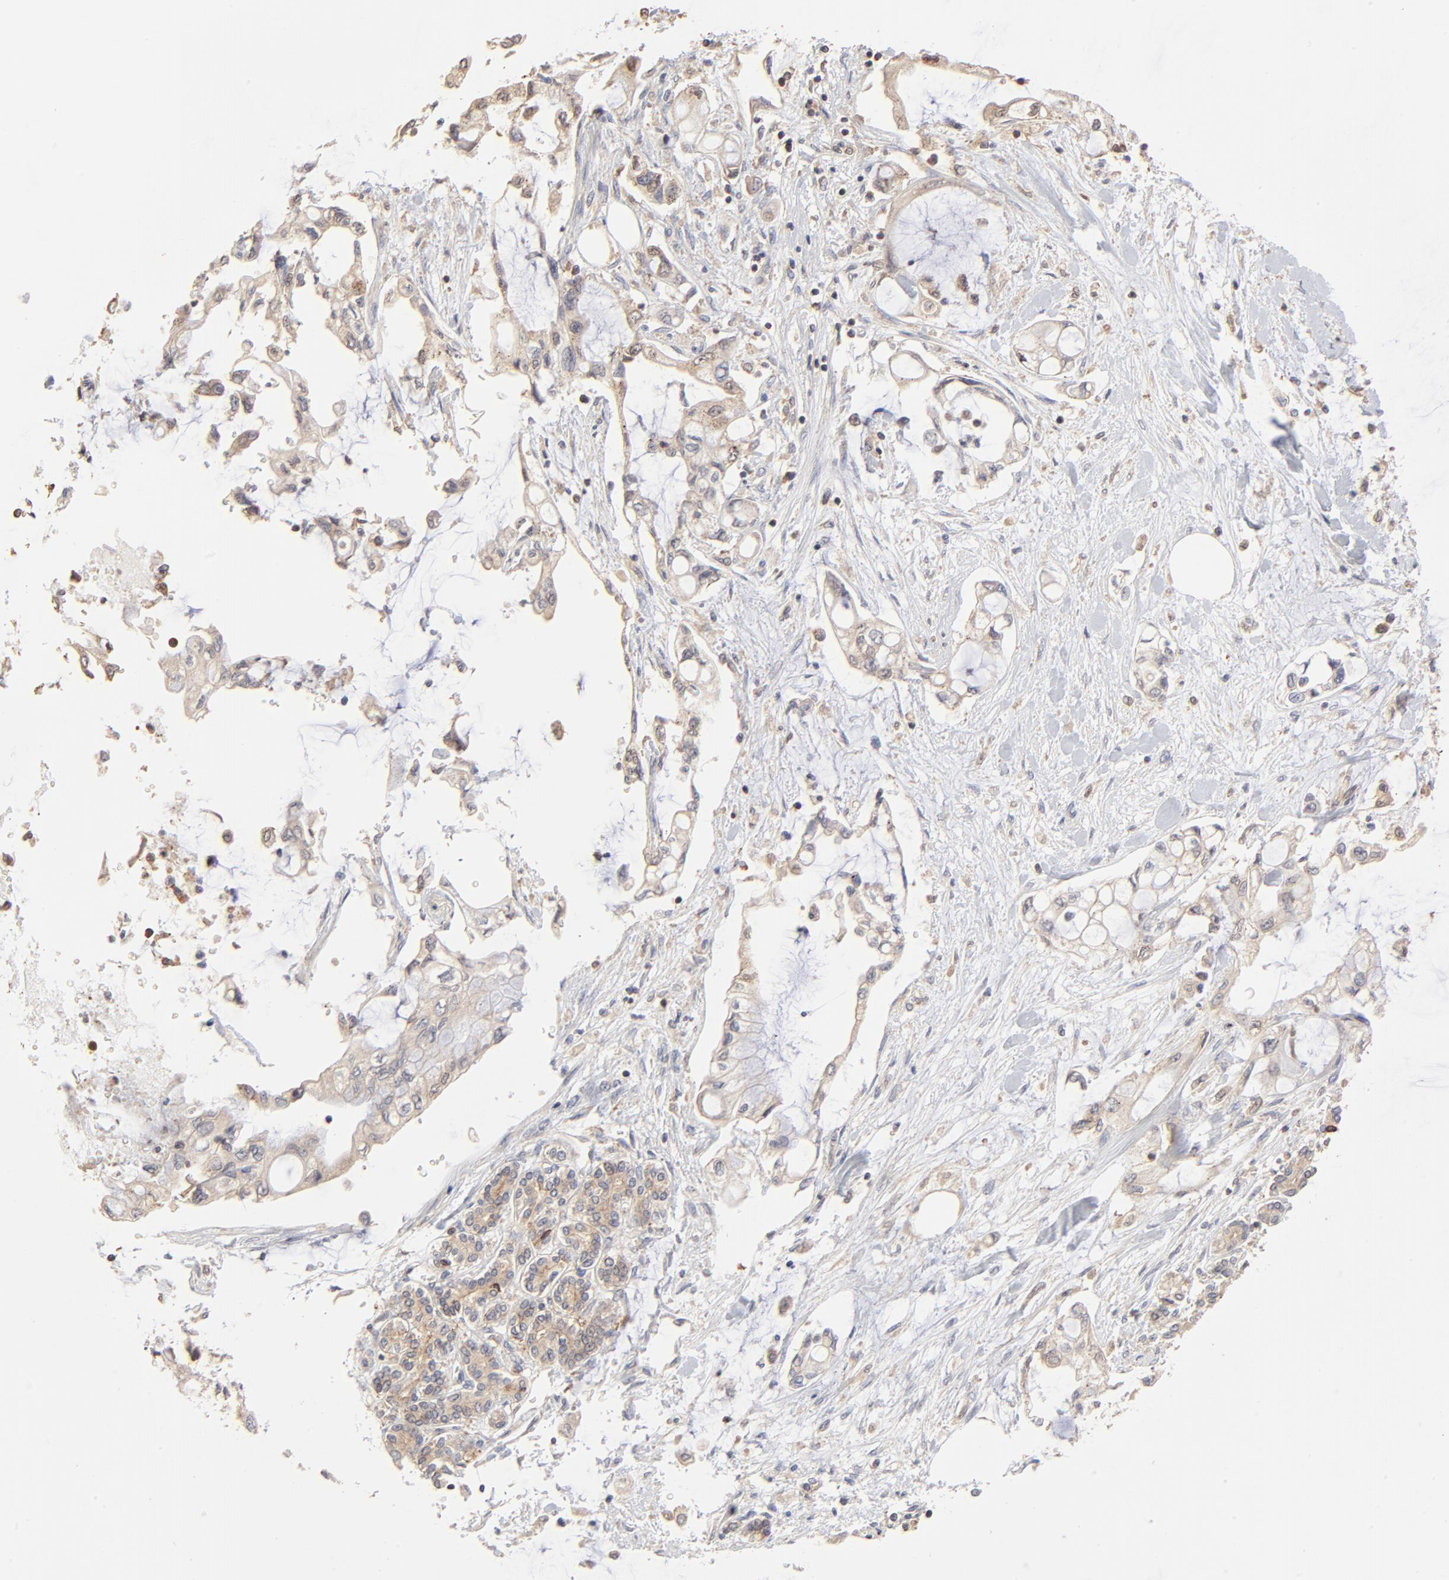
{"staining": {"intensity": "weak", "quantity": "25%-75%", "location": "cytoplasmic/membranous"}, "tissue": "pancreatic cancer", "cell_type": "Tumor cells", "image_type": "cancer", "snomed": [{"axis": "morphology", "description": "Adenocarcinoma, NOS"}, {"axis": "topography", "description": "Pancreas"}], "caption": "An immunohistochemistry image of tumor tissue is shown. Protein staining in brown labels weak cytoplasmic/membranous positivity in pancreatic cancer within tumor cells.", "gene": "RNF213", "patient": {"sex": "female", "age": 70}}